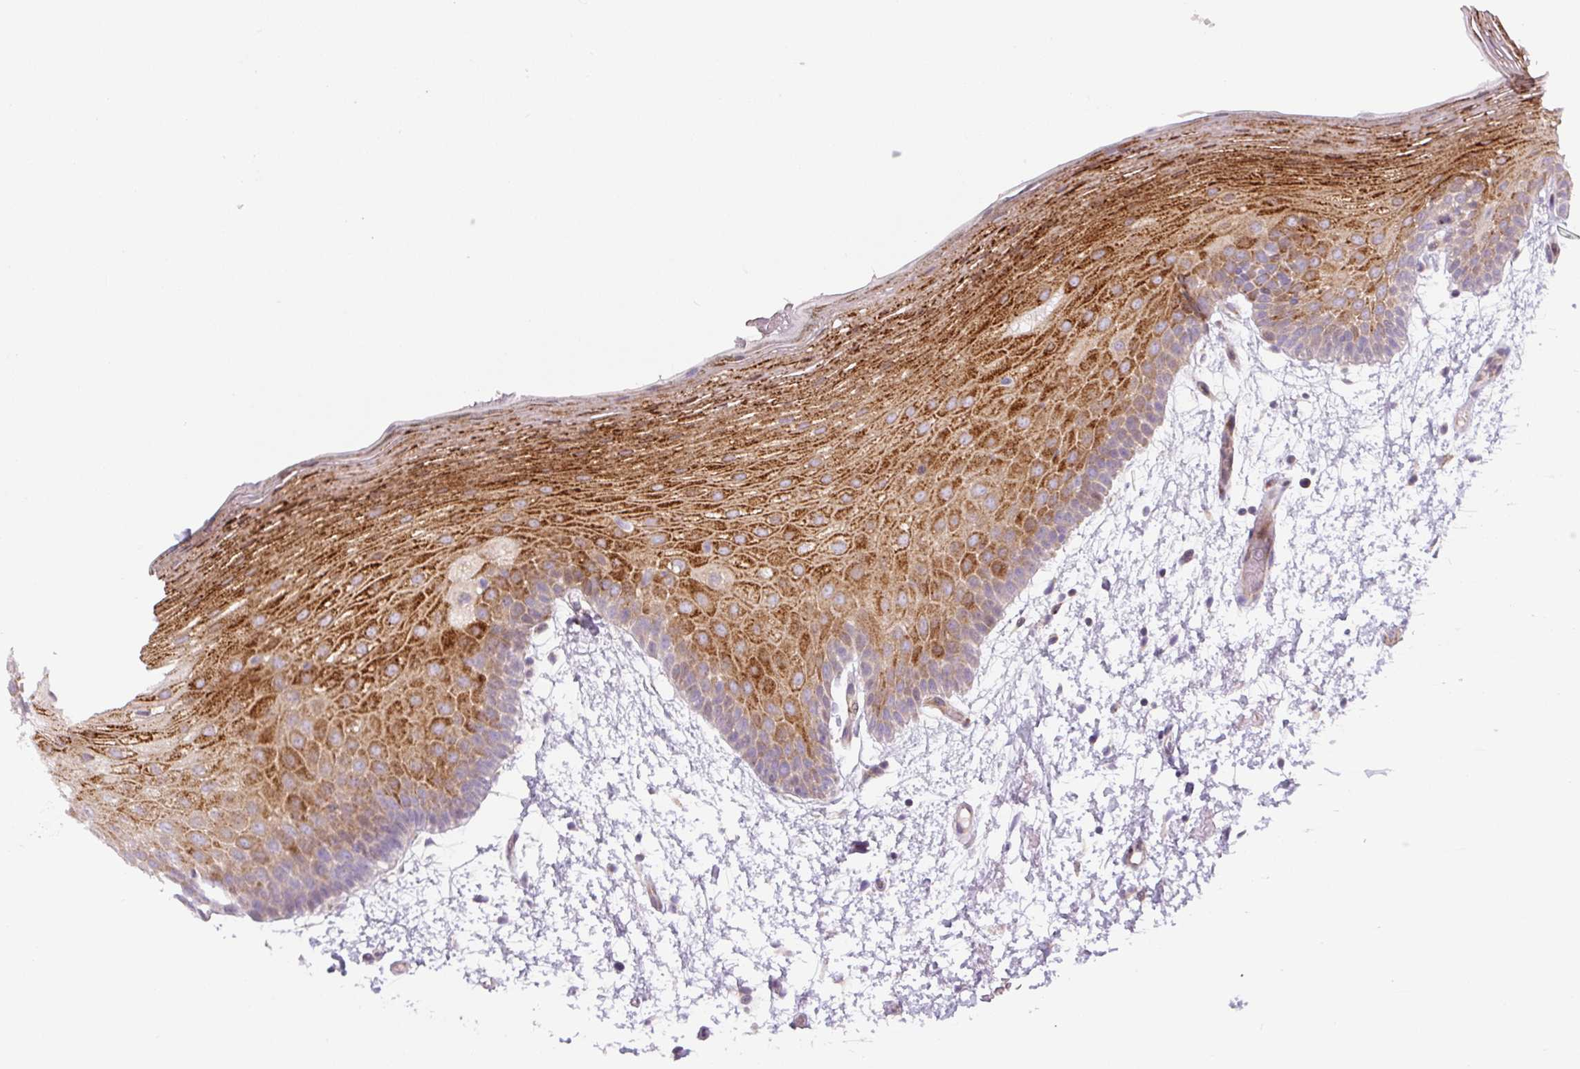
{"staining": {"intensity": "strong", "quantity": "25%-75%", "location": "cytoplasmic/membranous"}, "tissue": "oral mucosa", "cell_type": "Squamous epithelial cells", "image_type": "normal", "snomed": [{"axis": "morphology", "description": "Normal tissue, NOS"}, {"axis": "morphology", "description": "Squamous cell carcinoma, NOS"}, {"axis": "topography", "description": "Oral tissue"}, {"axis": "topography", "description": "Head-Neck"}], "caption": "Immunohistochemistry of benign human oral mucosa reveals high levels of strong cytoplasmic/membranous staining in about 25%-75% of squamous epithelial cells.", "gene": "DISP3", "patient": {"sex": "female", "age": 81}}